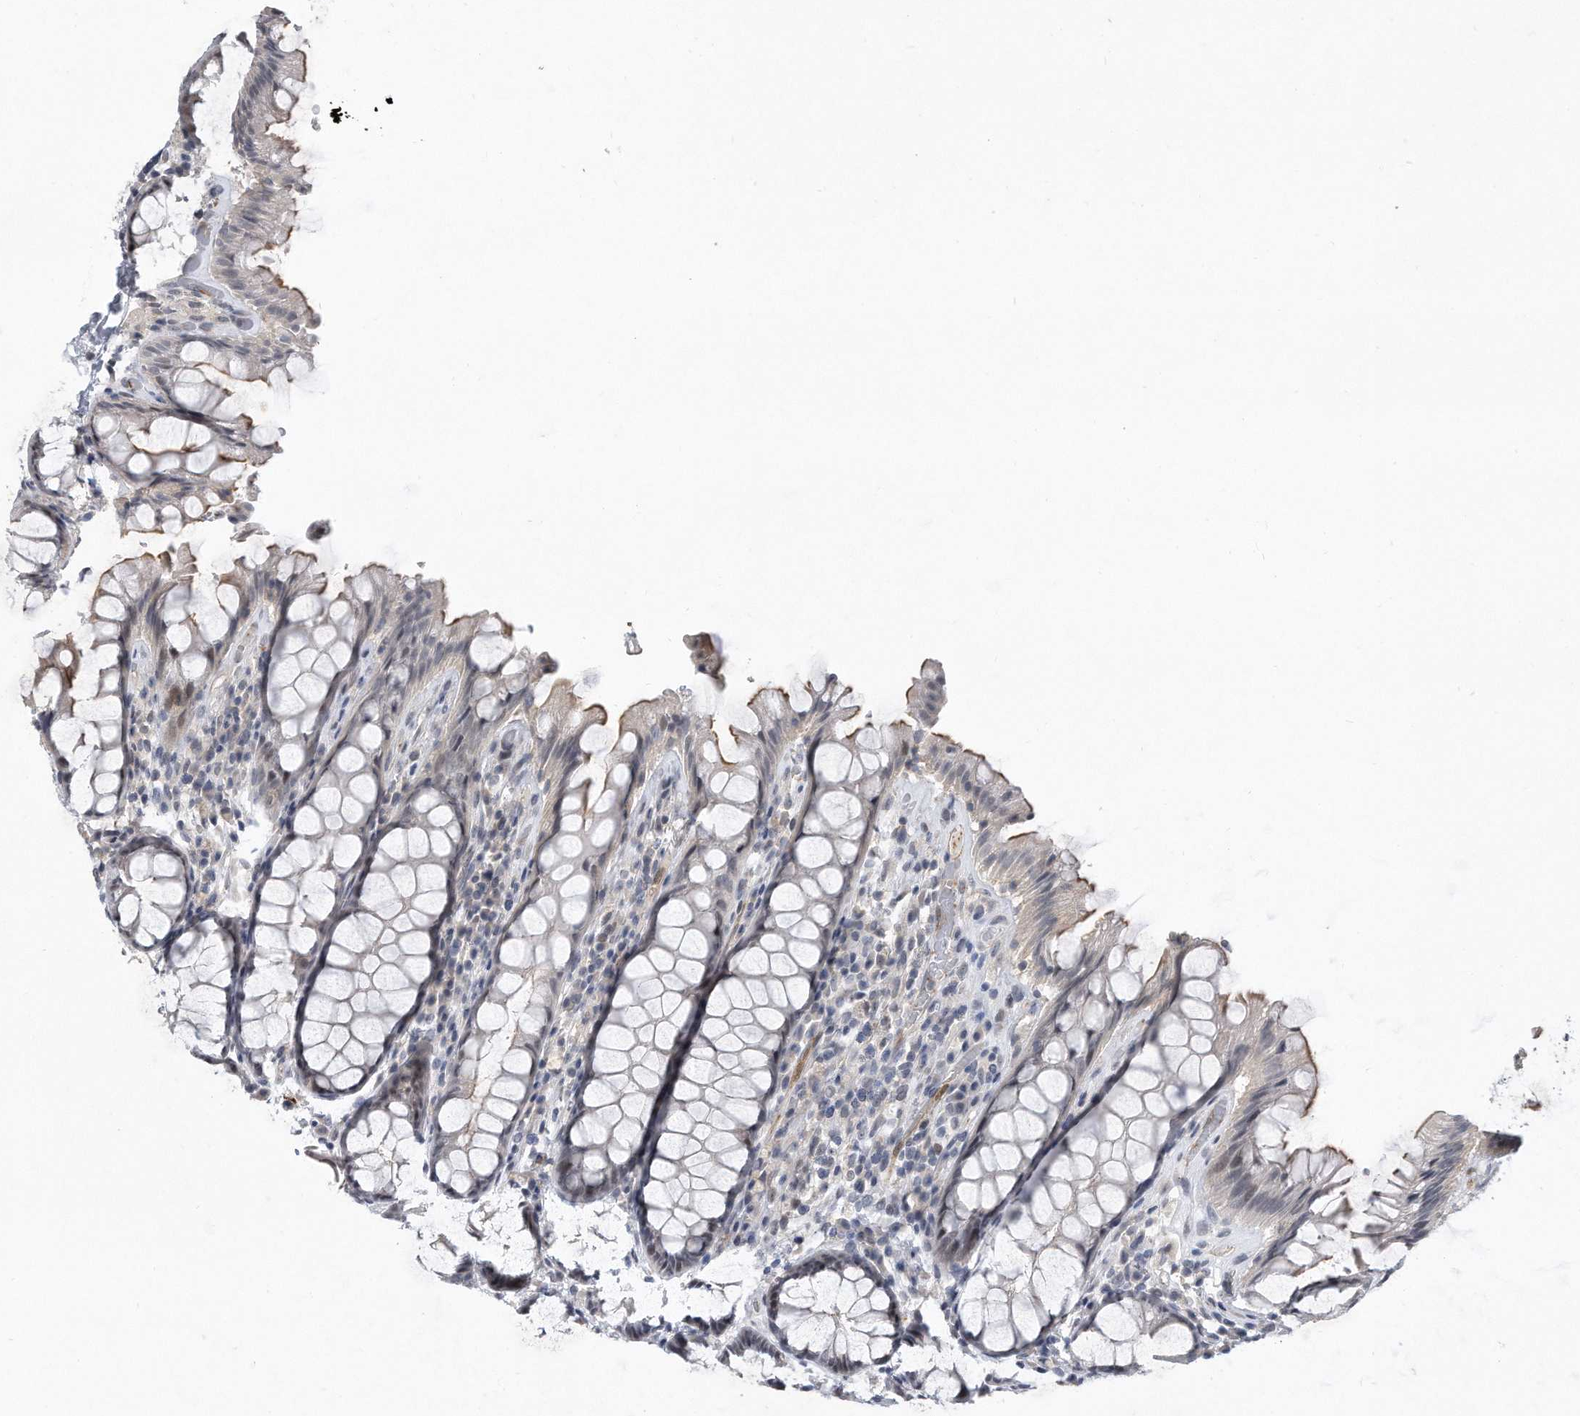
{"staining": {"intensity": "strong", "quantity": "25%-75%", "location": "cytoplasmic/membranous,nuclear"}, "tissue": "rectum", "cell_type": "Glandular cells", "image_type": "normal", "snomed": [{"axis": "morphology", "description": "Normal tissue, NOS"}, {"axis": "topography", "description": "Rectum"}], "caption": "Protein expression analysis of normal human rectum reveals strong cytoplasmic/membranous,nuclear staining in about 25%-75% of glandular cells. The staining was performed using DAB, with brown indicating positive protein expression. Nuclei are stained blue with hematoxylin.", "gene": "PGBD2", "patient": {"sex": "male", "age": 64}}